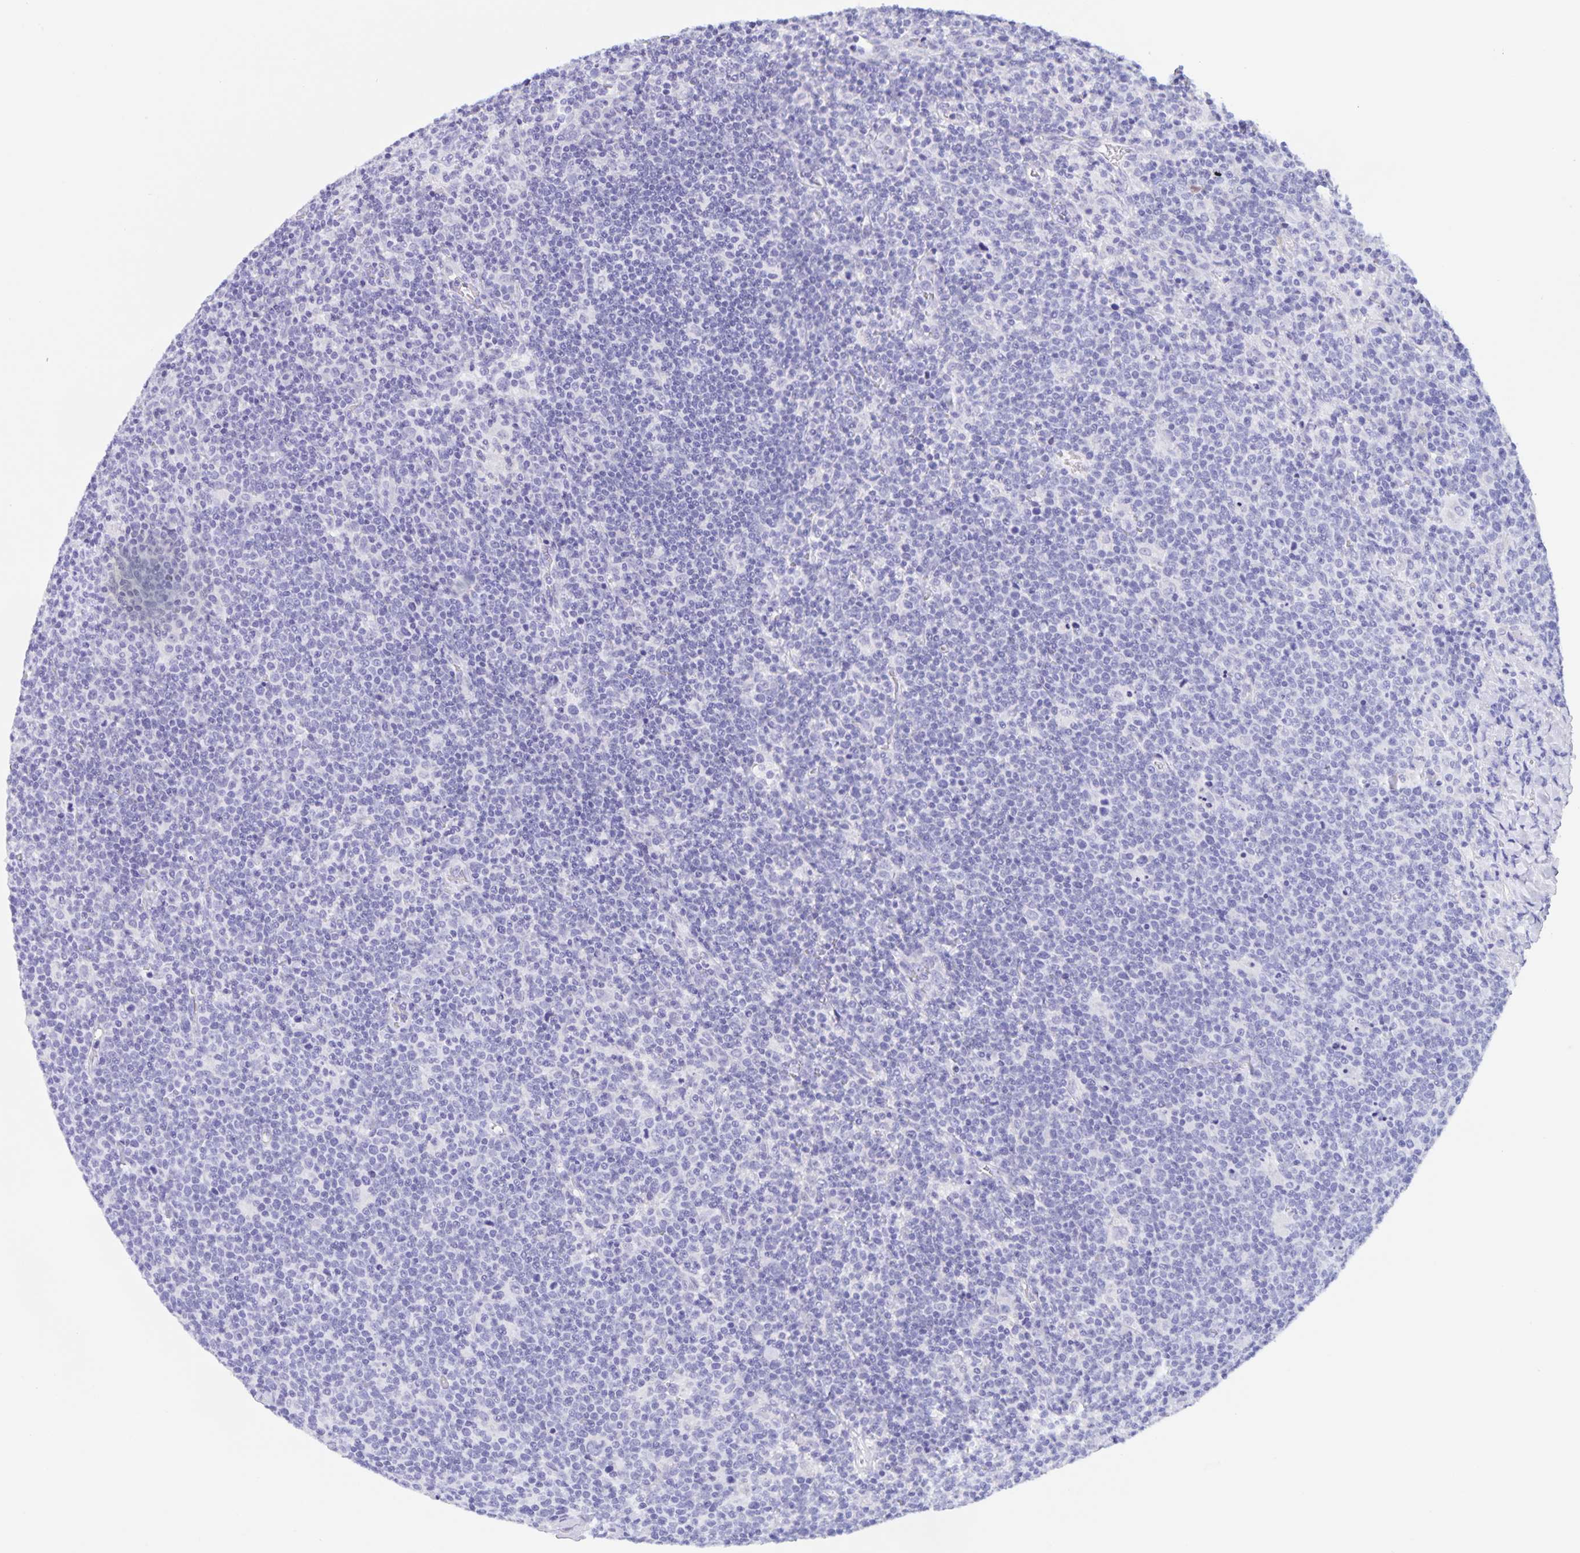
{"staining": {"intensity": "negative", "quantity": "none", "location": "none"}, "tissue": "lymphoma", "cell_type": "Tumor cells", "image_type": "cancer", "snomed": [{"axis": "morphology", "description": "Malignant lymphoma, non-Hodgkin's type, High grade"}, {"axis": "topography", "description": "Lymph node"}], "caption": "Human lymphoma stained for a protein using IHC shows no staining in tumor cells.", "gene": "TGIF2LX", "patient": {"sex": "male", "age": 61}}